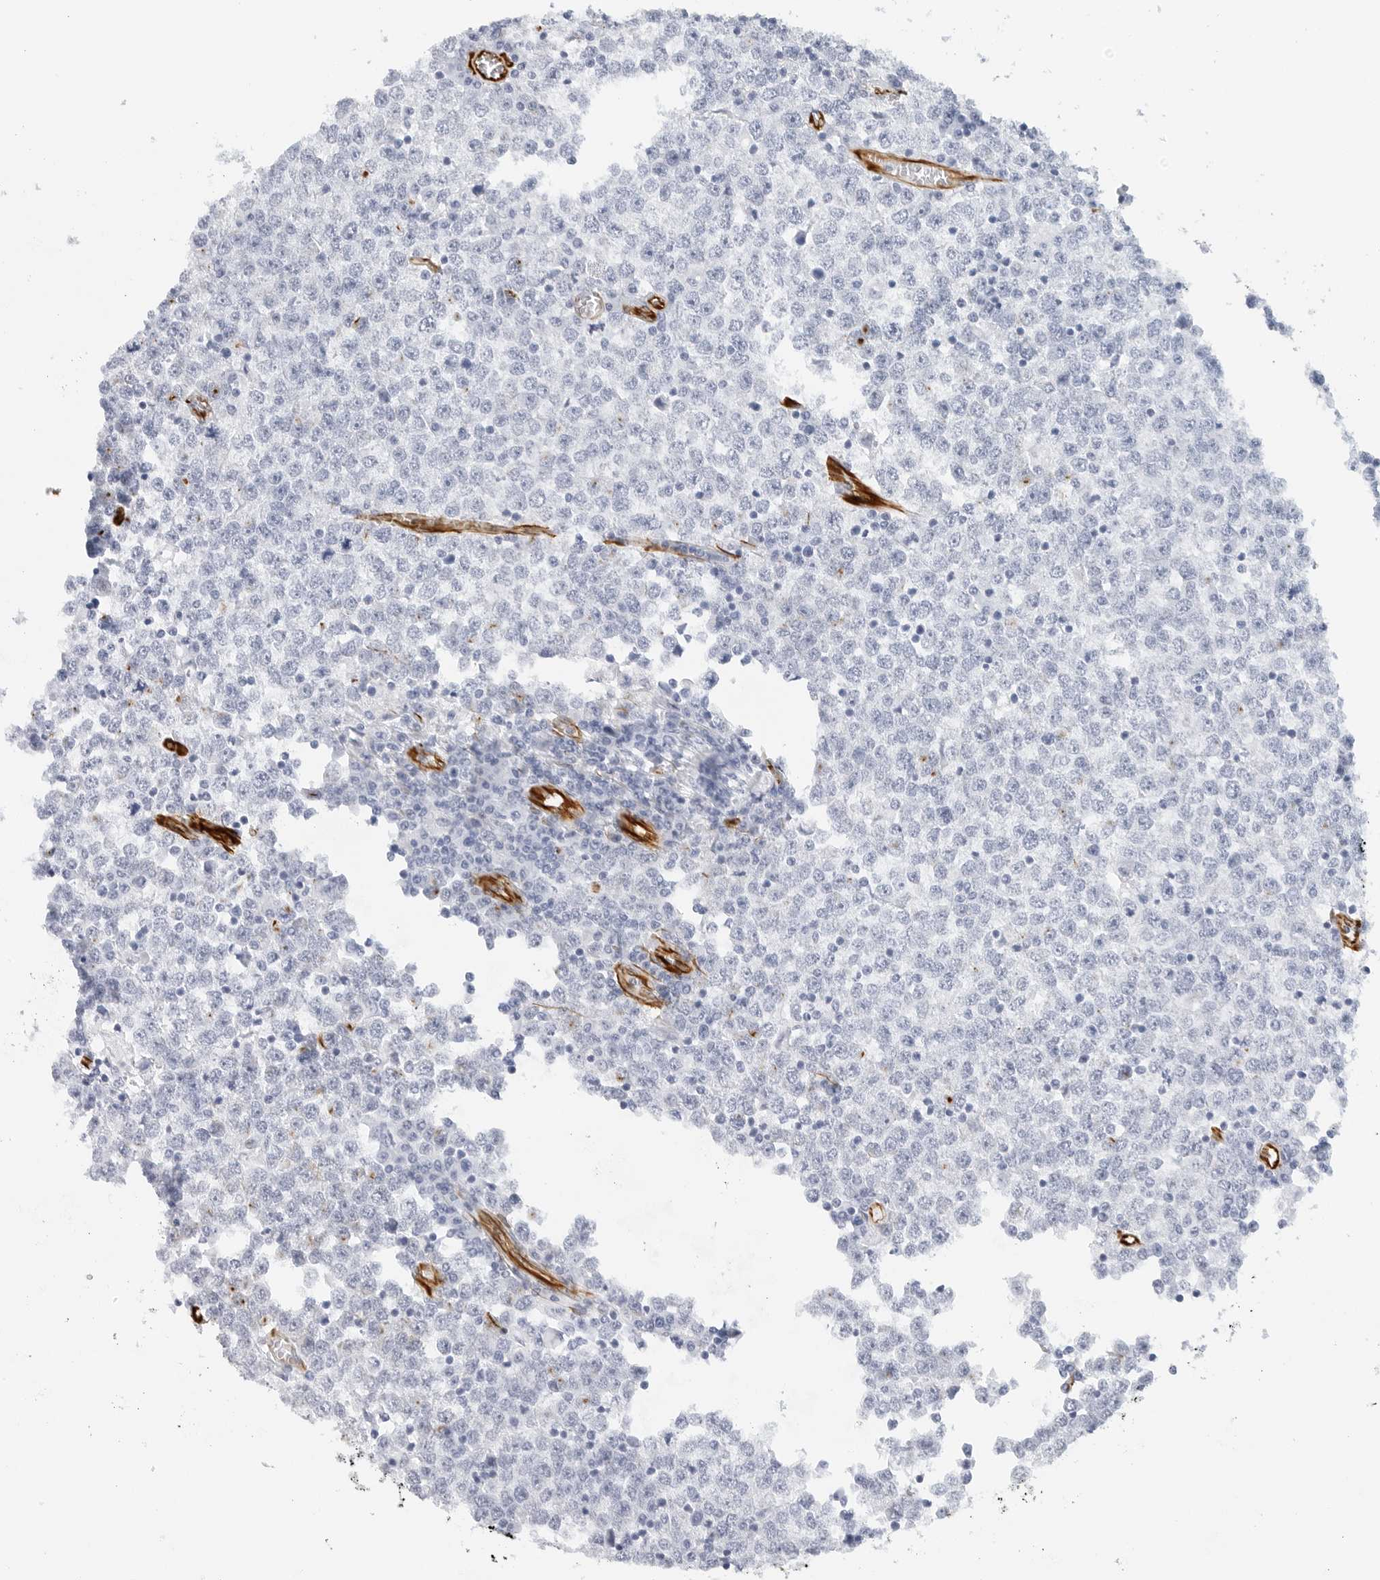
{"staining": {"intensity": "negative", "quantity": "none", "location": "none"}, "tissue": "testis cancer", "cell_type": "Tumor cells", "image_type": "cancer", "snomed": [{"axis": "morphology", "description": "Seminoma, NOS"}, {"axis": "topography", "description": "Testis"}], "caption": "Tumor cells are negative for brown protein staining in testis seminoma.", "gene": "NES", "patient": {"sex": "male", "age": 65}}